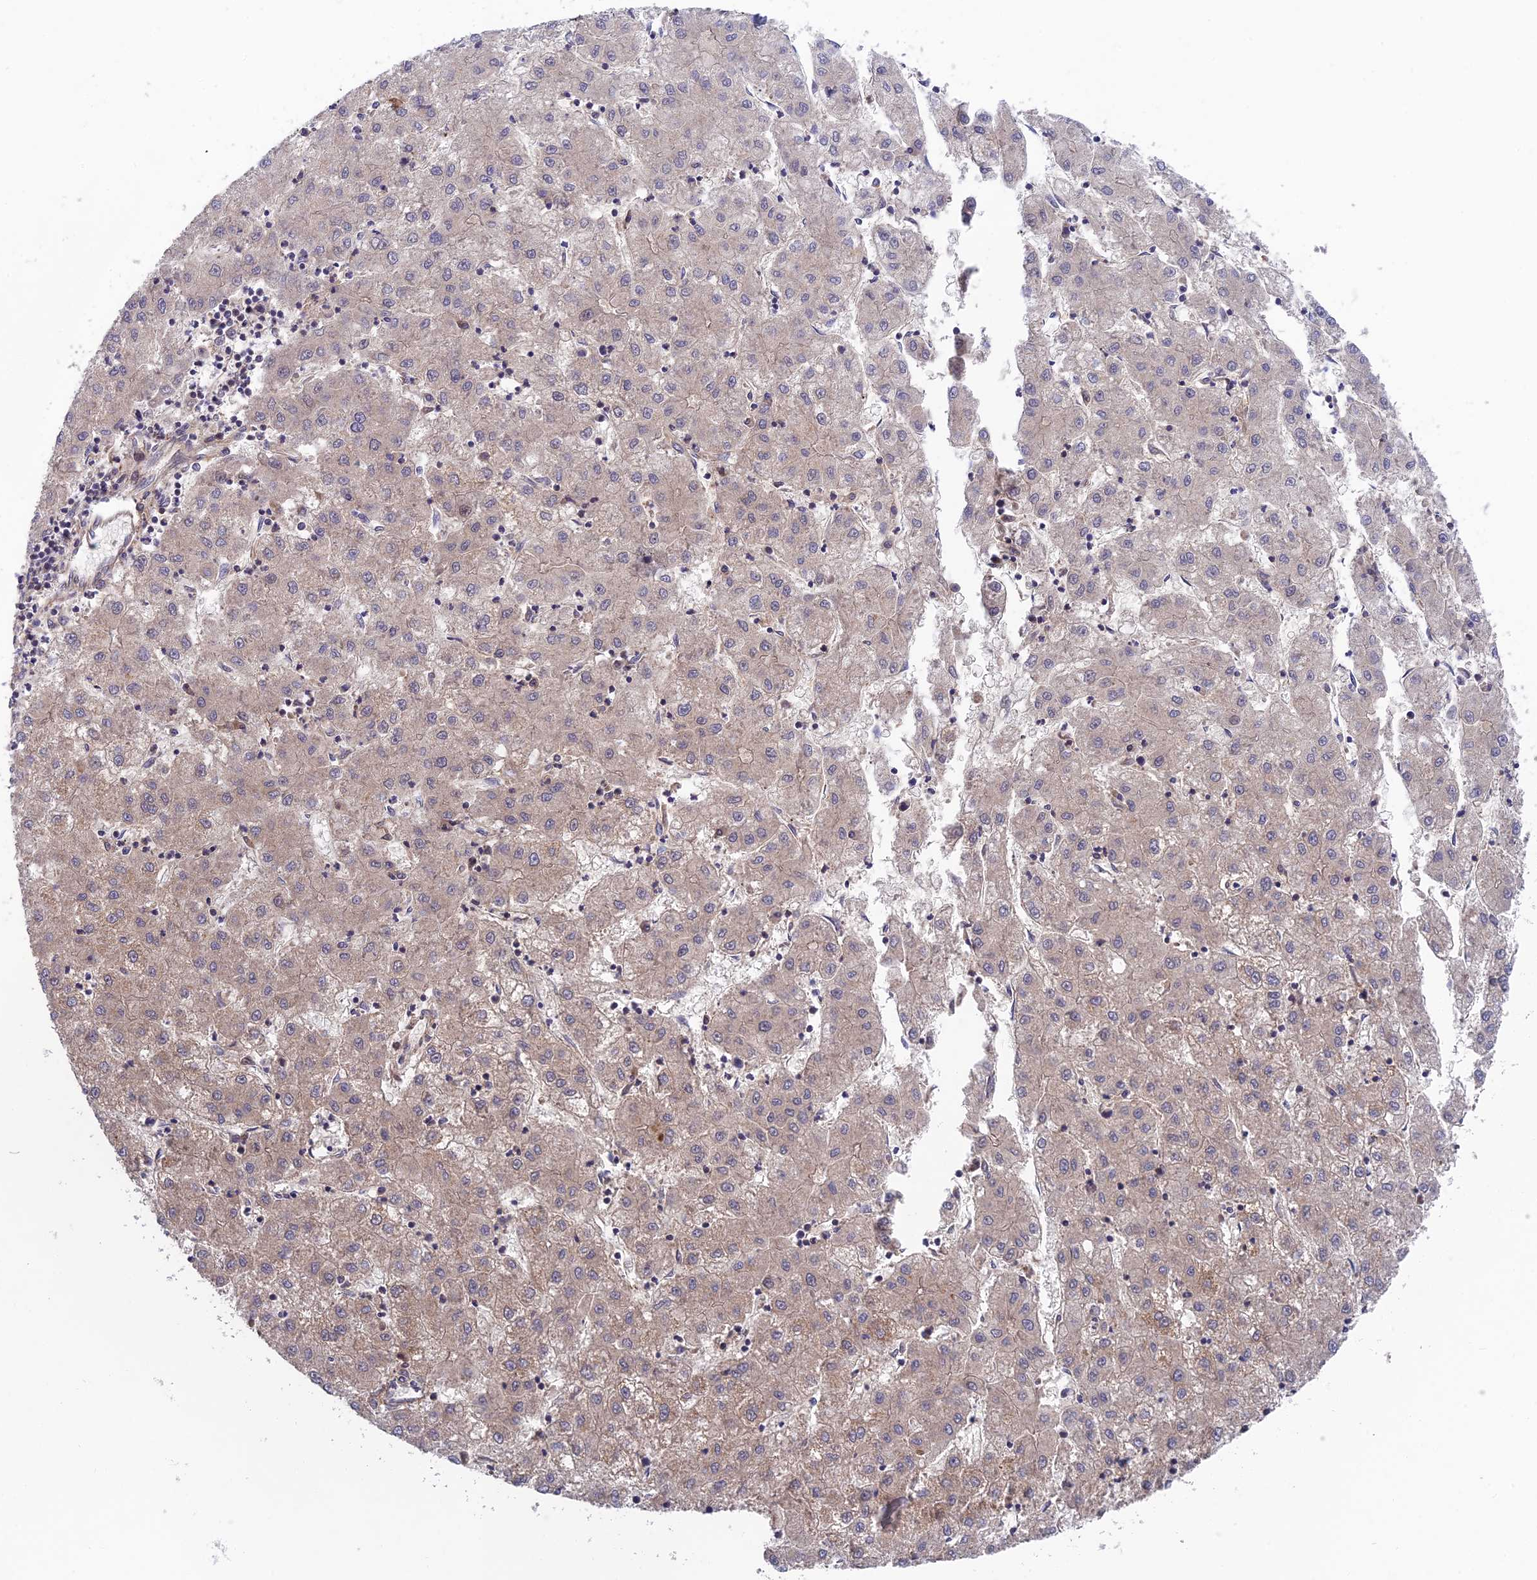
{"staining": {"intensity": "moderate", "quantity": "<25%", "location": "cytoplasmic/membranous"}, "tissue": "liver cancer", "cell_type": "Tumor cells", "image_type": "cancer", "snomed": [{"axis": "morphology", "description": "Carcinoma, Hepatocellular, NOS"}, {"axis": "topography", "description": "Liver"}], "caption": "DAB immunohistochemical staining of liver cancer (hepatocellular carcinoma) displays moderate cytoplasmic/membranous protein expression in approximately <25% of tumor cells.", "gene": "UROS", "patient": {"sex": "male", "age": 72}}